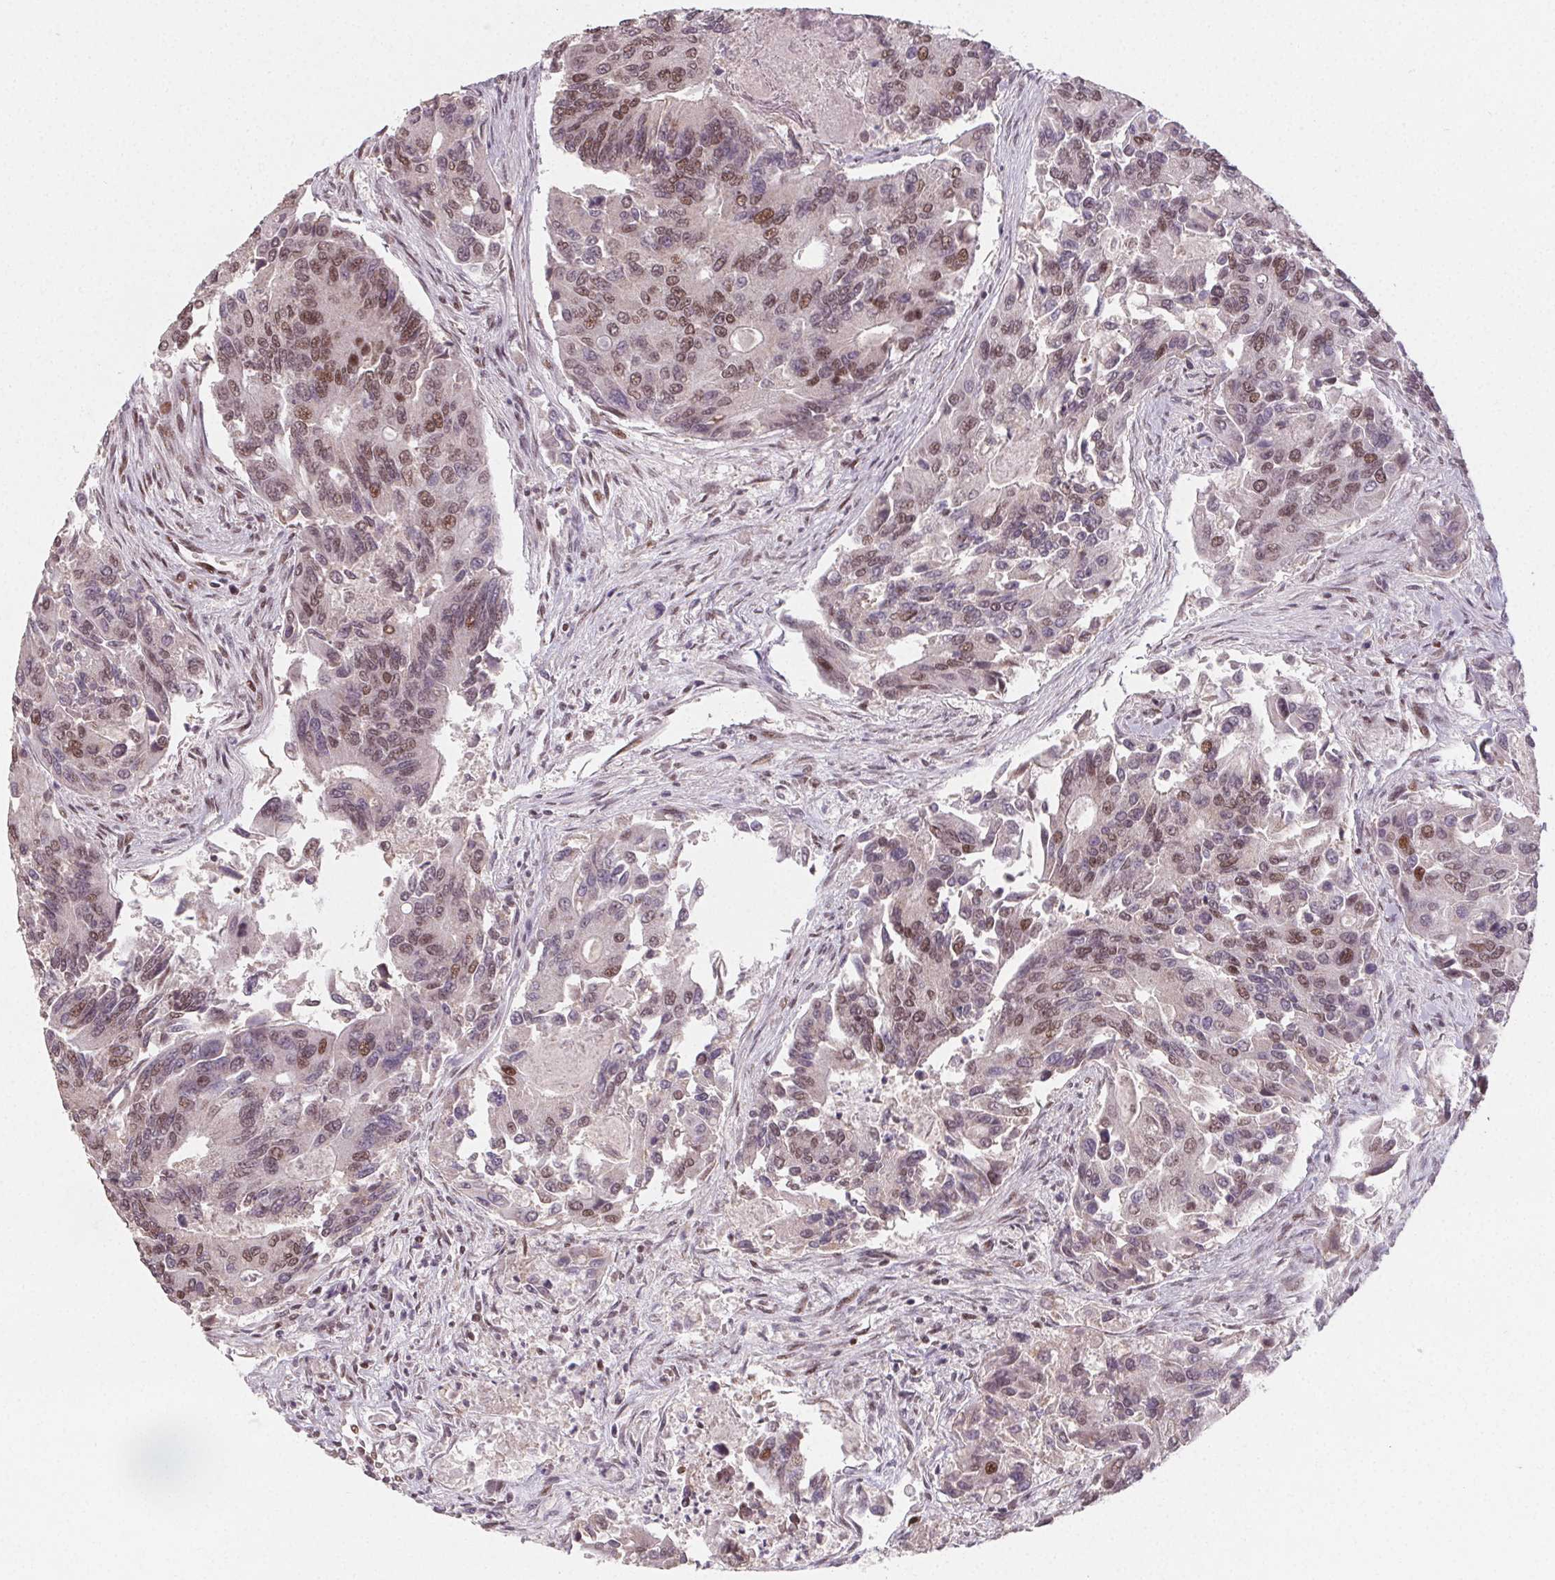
{"staining": {"intensity": "moderate", "quantity": "25%-75%", "location": "nuclear"}, "tissue": "colorectal cancer", "cell_type": "Tumor cells", "image_type": "cancer", "snomed": [{"axis": "morphology", "description": "Adenocarcinoma, NOS"}, {"axis": "topography", "description": "Colon"}], "caption": "Colorectal adenocarcinoma stained with a brown dye shows moderate nuclear positive positivity in about 25%-75% of tumor cells.", "gene": "KMT2A", "patient": {"sex": "female", "age": 67}}